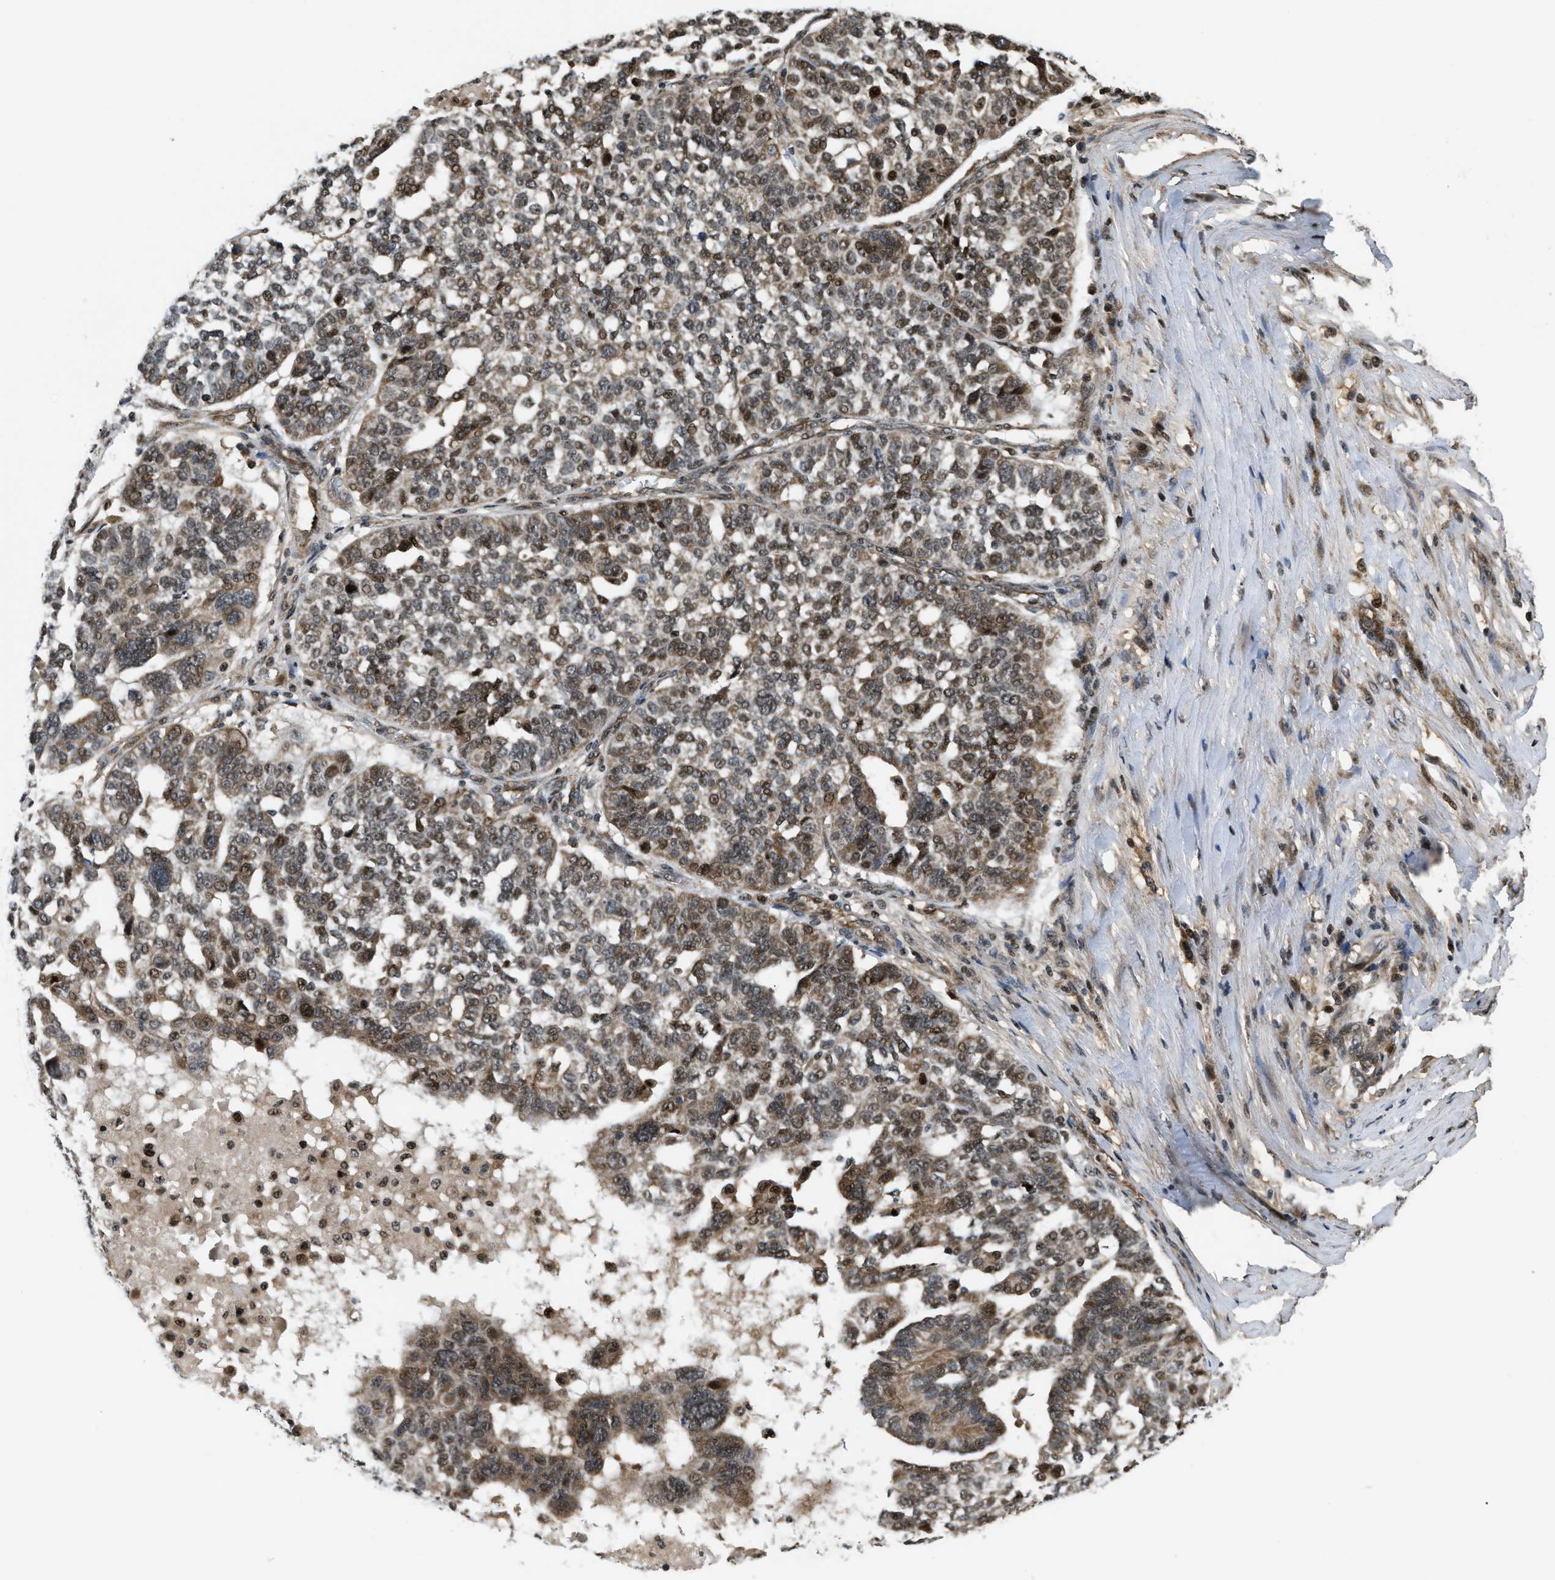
{"staining": {"intensity": "moderate", "quantity": "25%-75%", "location": "cytoplasmic/membranous,nuclear"}, "tissue": "ovarian cancer", "cell_type": "Tumor cells", "image_type": "cancer", "snomed": [{"axis": "morphology", "description": "Cystadenocarcinoma, serous, NOS"}, {"axis": "topography", "description": "Ovary"}], "caption": "A histopathology image of human ovarian cancer stained for a protein reveals moderate cytoplasmic/membranous and nuclear brown staining in tumor cells.", "gene": "LTA4H", "patient": {"sex": "female", "age": 59}}